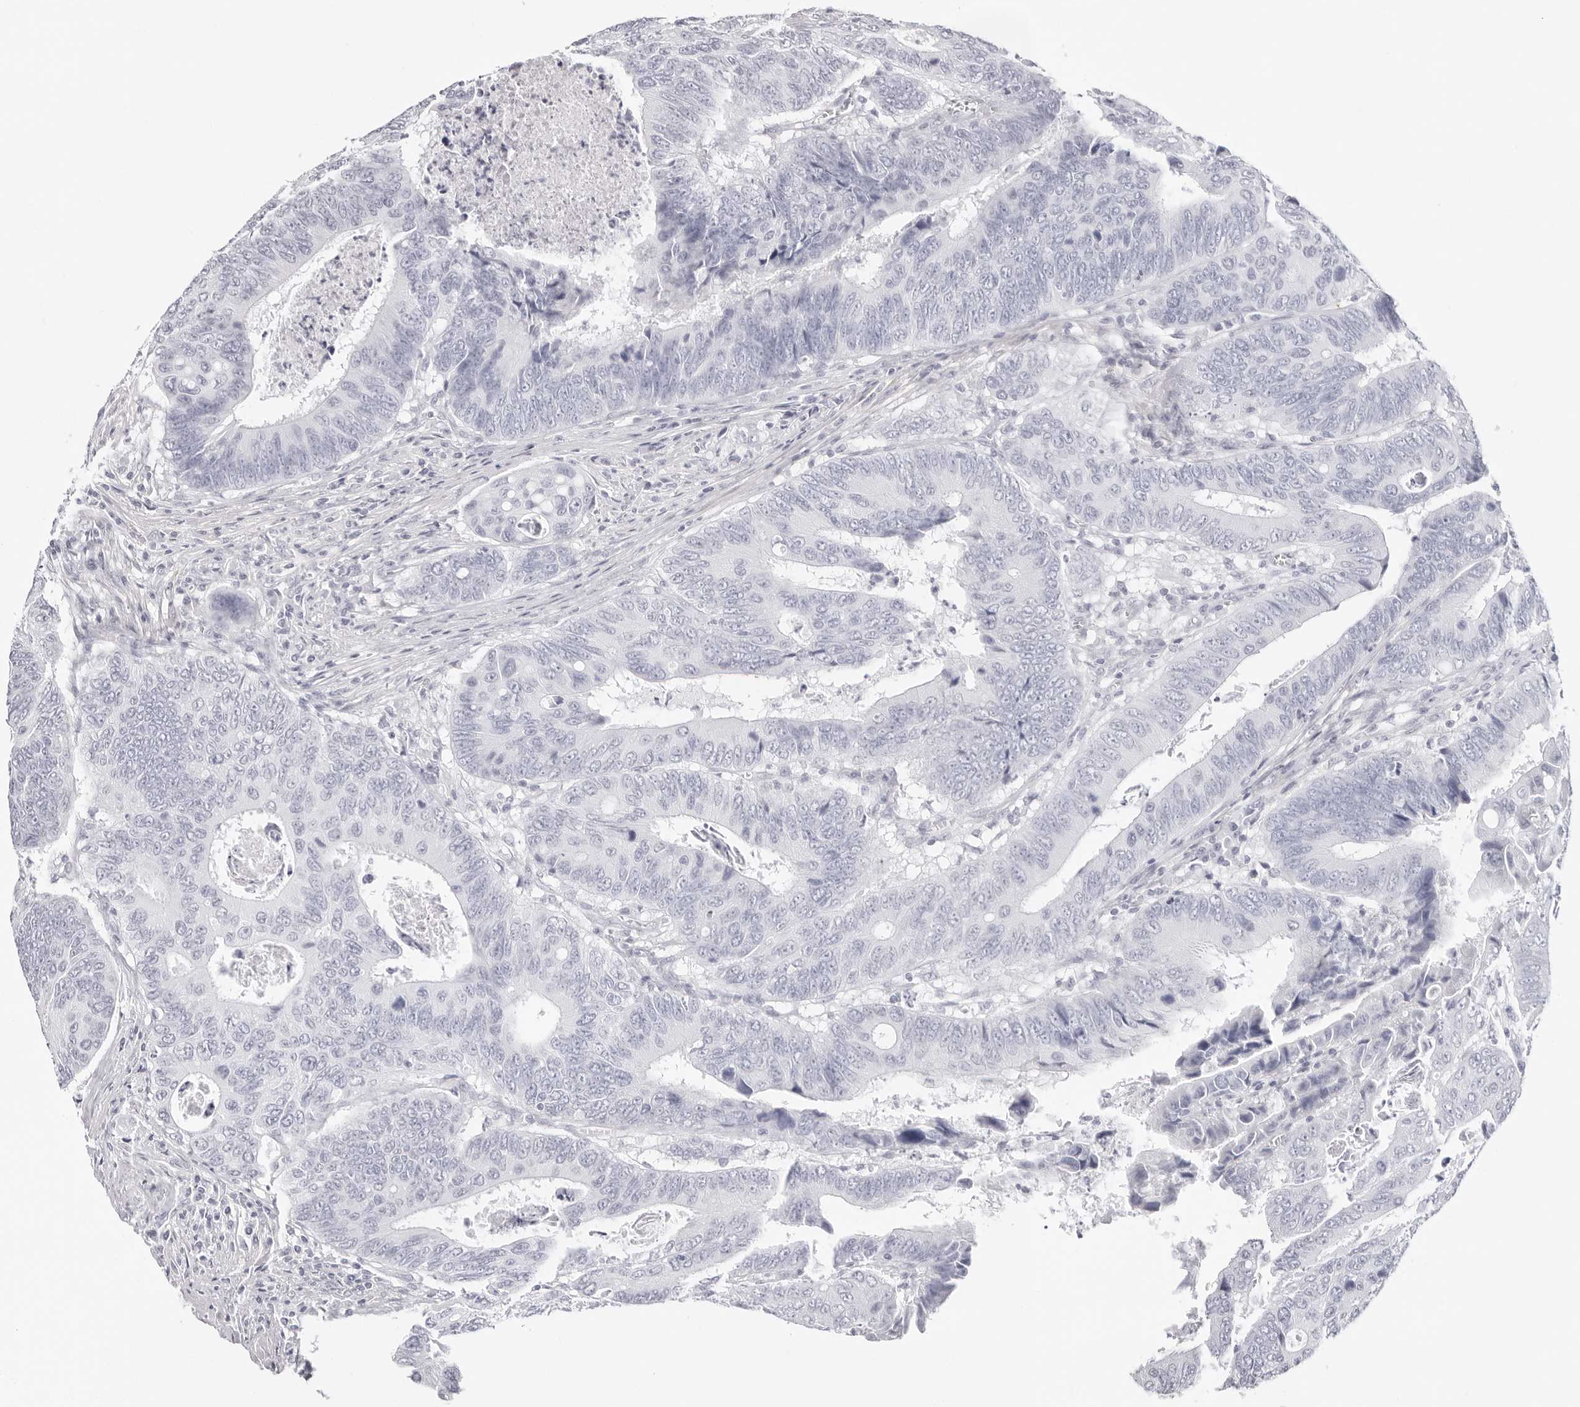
{"staining": {"intensity": "negative", "quantity": "none", "location": "none"}, "tissue": "colorectal cancer", "cell_type": "Tumor cells", "image_type": "cancer", "snomed": [{"axis": "morphology", "description": "Adenocarcinoma, NOS"}, {"axis": "topography", "description": "Colon"}], "caption": "The histopathology image displays no significant staining in tumor cells of adenocarcinoma (colorectal).", "gene": "INSL3", "patient": {"sex": "male", "age": 72}}